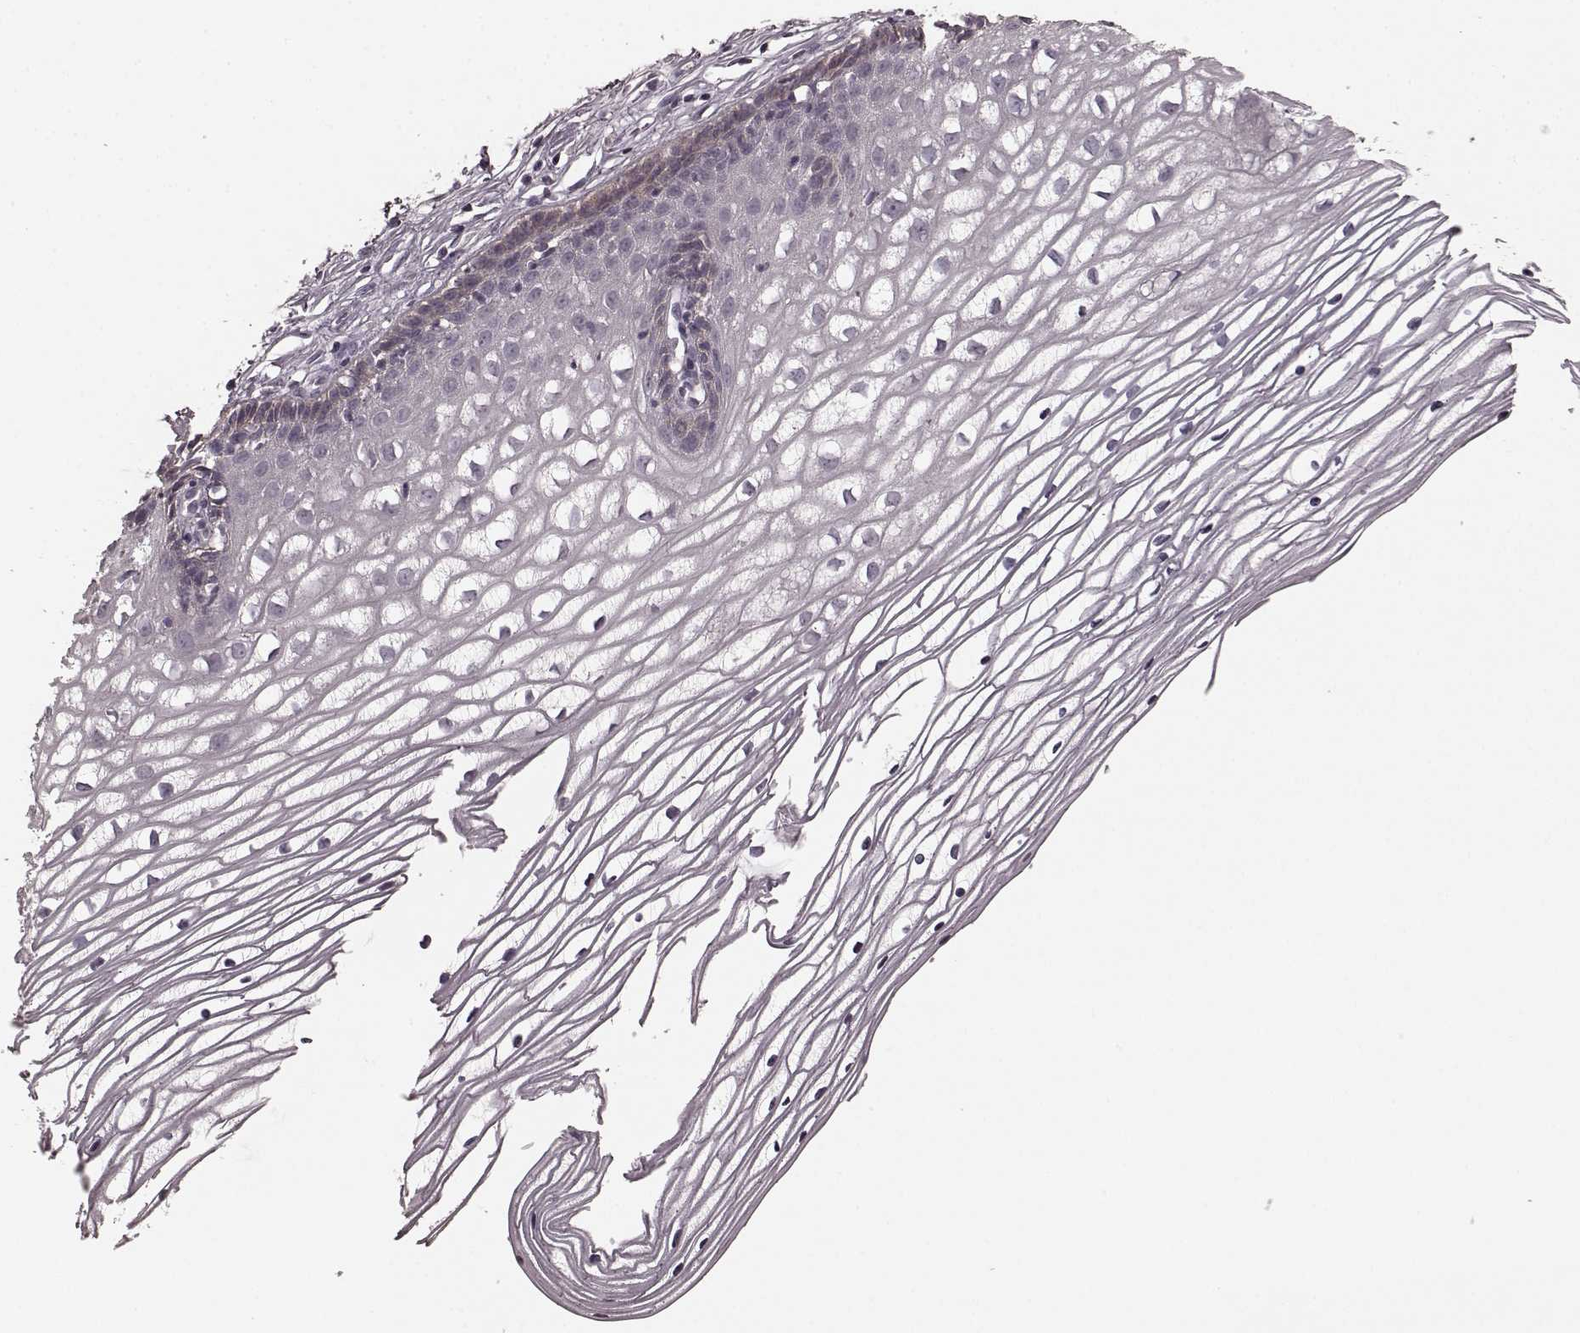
{"staining": {"intensity": "negative", "quantity": "none", "location": "none"}, "tissue": "cervix", "cell_type": "Glandular cells", "image_type": "normal", "snomed": [{"axis": "morphology", "description": "Normal tissue, NOS"}, {"axis": "topography", "description": "Cervix"}], "caption": "Human cervix stained for a protein using immunohistochemistry (IHC) reveals no expression in glandular cells.", "gene": "PRKCE", "patient": {"sex": "female", "age": 40}}